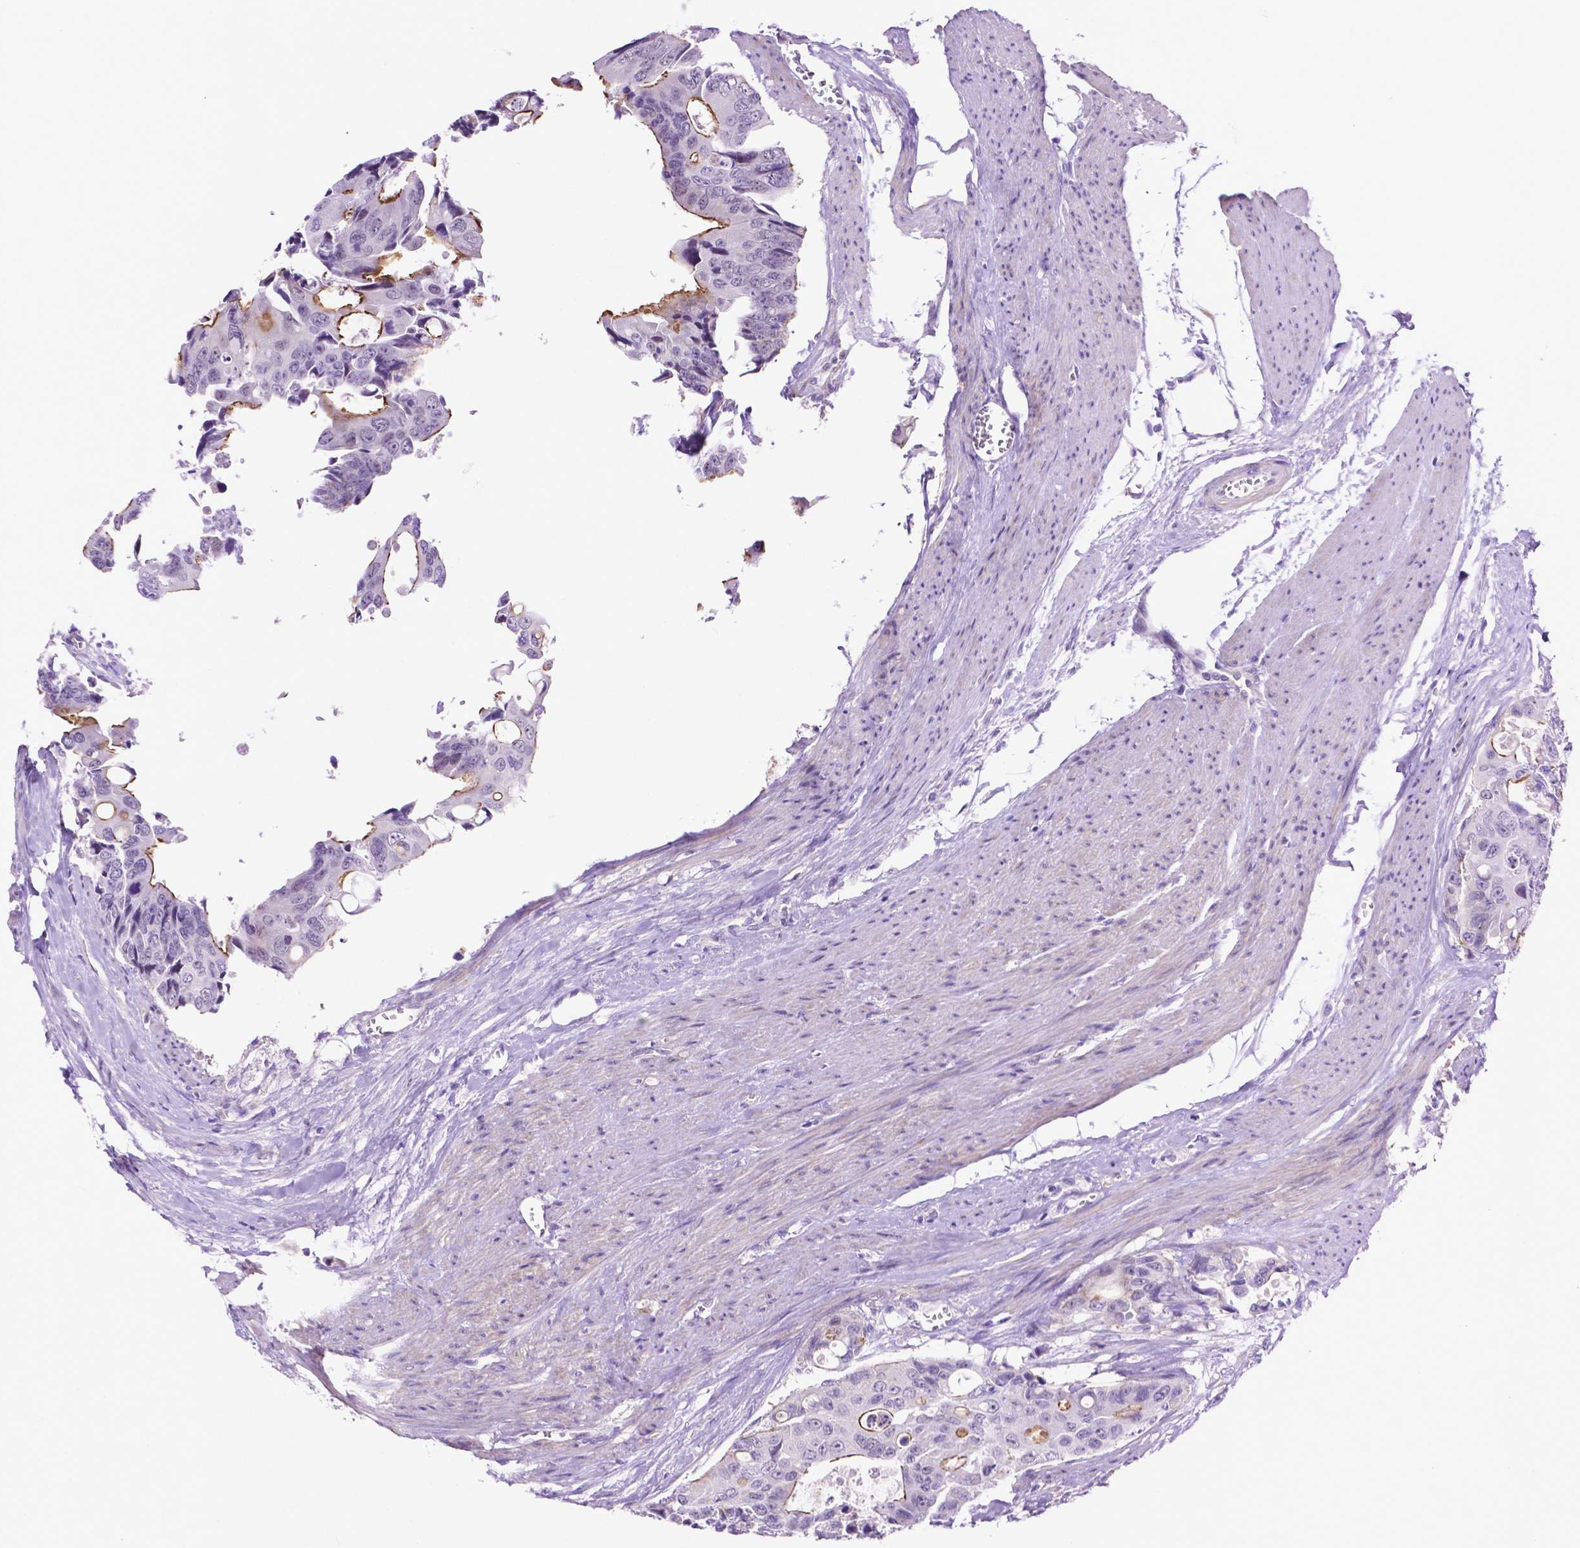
{"staining": {"intensity": "moderate", "quantity": "<25%", "location": "cytoplasmic/membranous"}, "tissue": "colorectal cancer", "cell_type": "Tumor cells", "image_type": "cancer", "snomed": [{"axis": "morphology", "description": "Adenocarcinoma, NOS"}, {"axis": "topography", "description": "Rectum"}], "caption": "Protein expression by IHC reveals moderate cytoplasmic/membranous positivity in about <25% of tumor cells in colorectal cancer (adenocarcinoma).", "gene": "ACY3", "patient": {"sex": "male", "age": 76}}